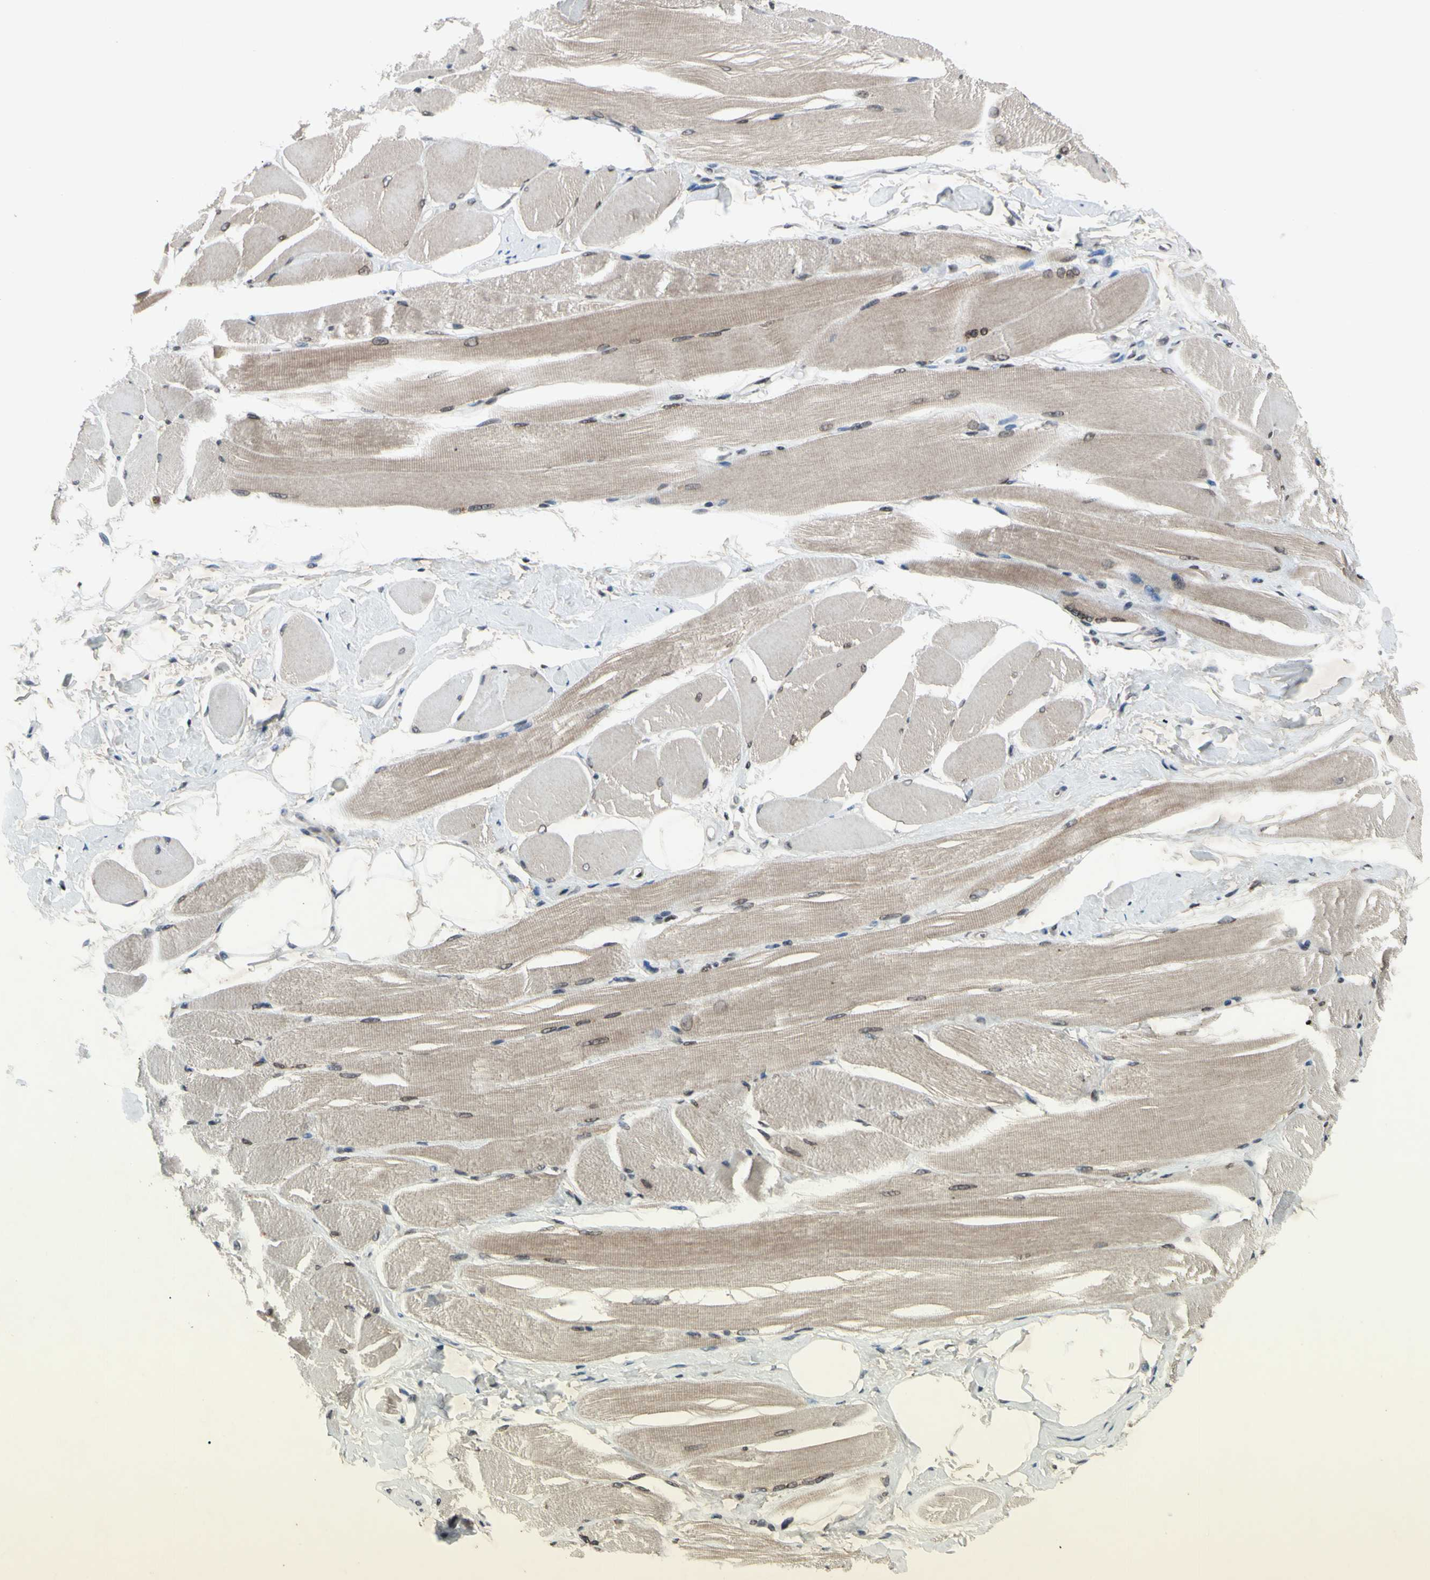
{"staining": {"intensity": "moderate", "quantity": "25%-75%", "location": "cytoplasmic/membranous,nuclear"}, "tissue": "skeletal muscle", "cell_type": "Myocytes", "image_type": "normal", "snomed": [{"axis": "morphology", "description": "Normal tissue, NOS"}, {"axis": "topography", "description": "Skeletal muscle"}, {"axis": "topography", "description": "Peripheral nerve tissue"}], "caption": "Normal skeletal muscle shows moderate cytoplasmic/membranous,nuclear staining in about 25%-75% of myocytes, visualized by immunohistochemistry. Nuclei are stained in blue.", "gene": "XPO1", "patient": {"sex": "female", "age": 84}}